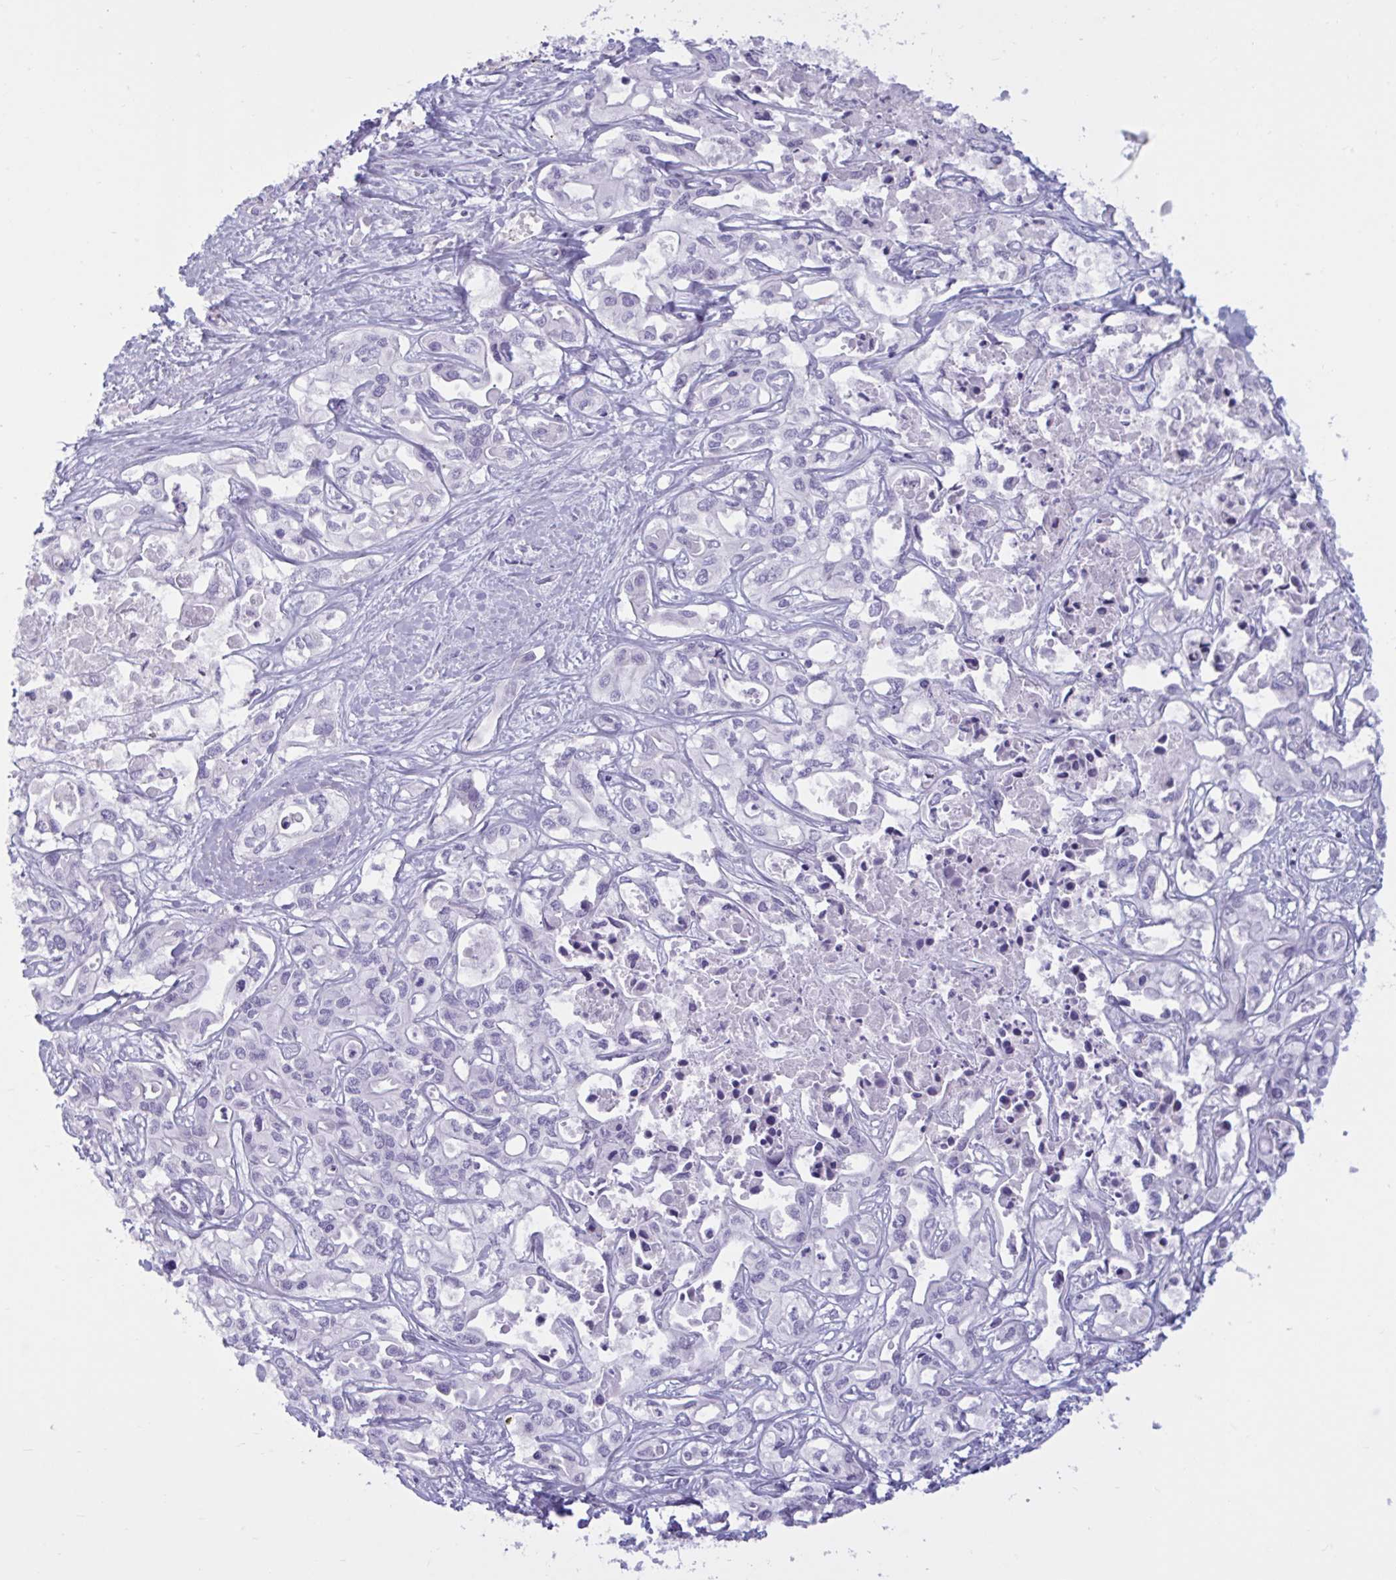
{"staining": {"intensity": "negative", "quantity": "none", "location": "none"}, "tissue": "liver cancer", "cell_type": "Tumor cells", "image_type": "cancer", "snomed": [{"axis": "morphology", "description": "Cholangiocarcinoma"}, {"axis": "topography", "description": "Liver"}], "caption": "High magnification brightfield microscopy of liver cancer (cholangiocarcinoma) stained with DAB (3,3'-diaminobenzidine) (brown) and counterstained with hematoxylin (blue): tumor cells show no significant expression.", "gene": "BBS10", "patient": {"sex": "female", "age": 64}}